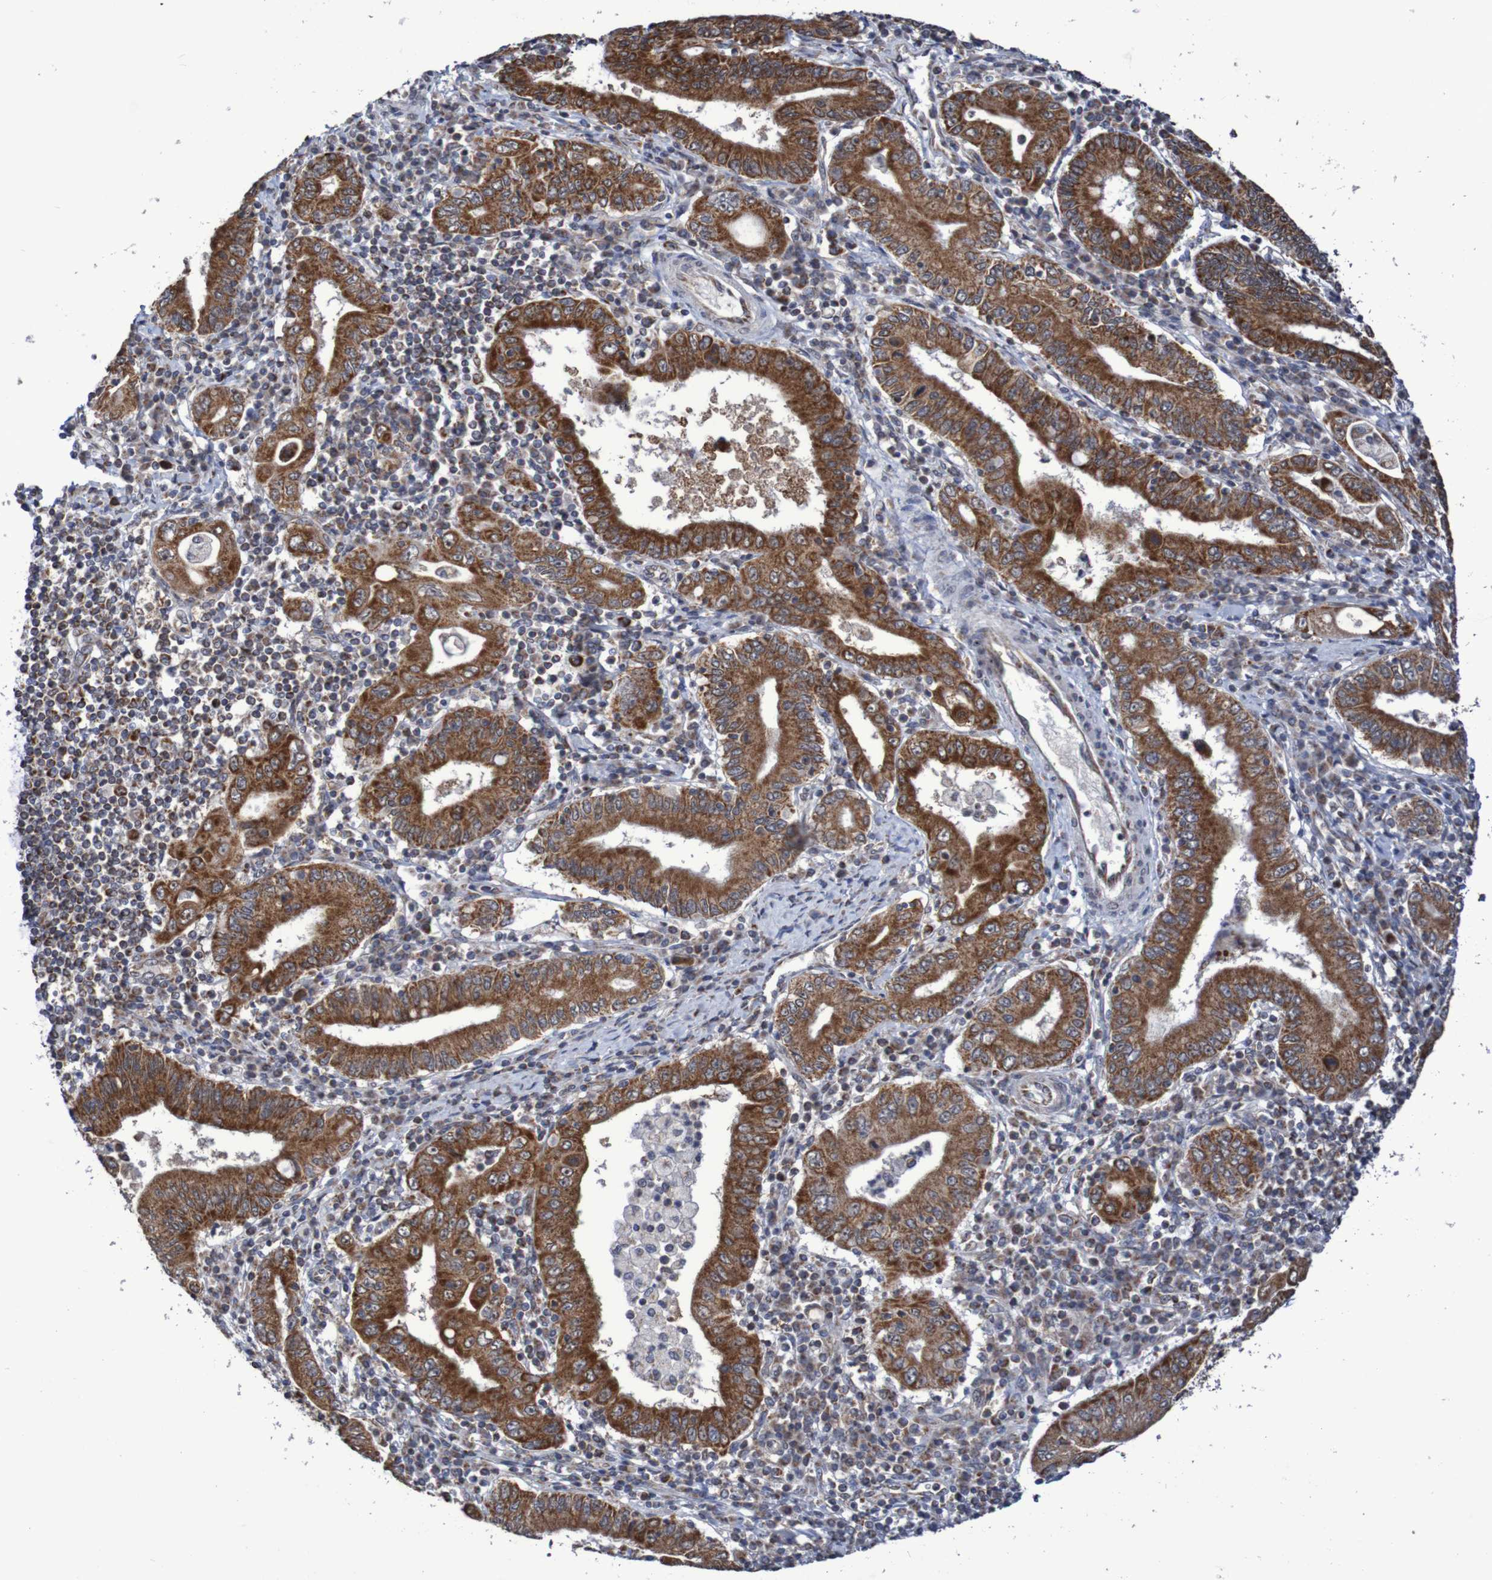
{"staining": {"intensity": "strong", "quantity": ">75%", "location": "cytoplasmic/membranous"}, "tissue": "stomach cancer", "cell_type": "Tumor cells", "image_type": "cancer", "snomed": [{"axis": "morphology", "description": "Normal tissue, NOS"}, {"axis": "morphology", "description": "Adenocarcinoma, NOS"}, {"axis": "topography", "description": "Esophagus"}, {"axis": "topography", "description": "Stomach, upper"}, {"axis": "topography", "description": "Peripheral nerve tissue"}], "caption": "There is high levels of strong cytoplasmic/membranous expression in tumor cells of stomach adenocarcinoma, as demonstrated by immunohistochemical staining (brown color).", "gene": "DVL1", "patient": {"sex": "male", "age": 62}}